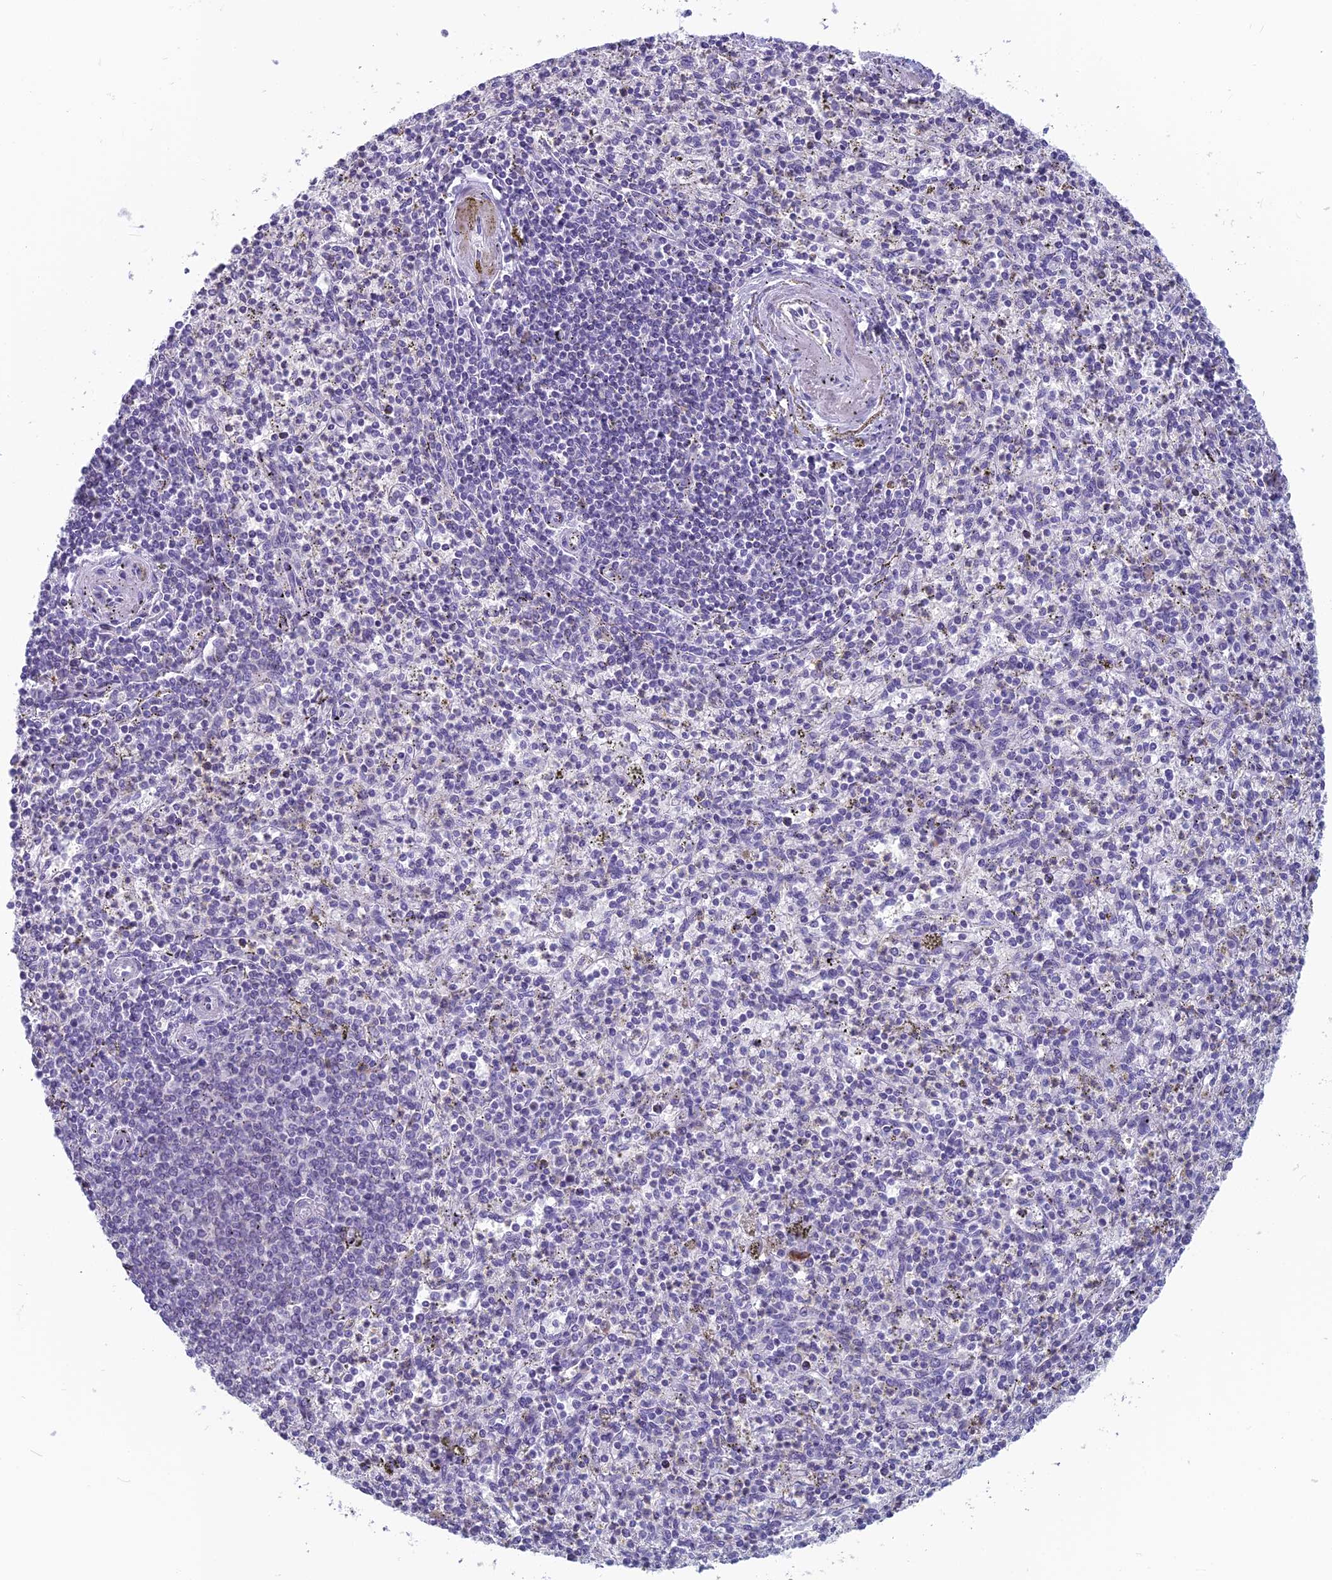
{"staining": {"intensity": "negative", "quantity": "none", "location": "none"}, "tissue": "spleen", "cell_type": "Cells in red pulp", "image_type": "normal", "snomed": [{"axis": "morphology", "description": "Normal tissue, NOS"}, {"axis": "topography", "description": "Spleen"}], "caption": "High magnification brightfield microscopy of unremarkable spleen stained with DAB (brown) and counterstained with hematoxylin (blue): cells in red pulp show no significant staining. Brightfield microscopy of immunohistochemistry (IHC) stained with DAB (brown) and hematoxylin (blue), captured at high magnification.", "gene": "MRI1", "patient": {"sex": "male", "age": 72}}